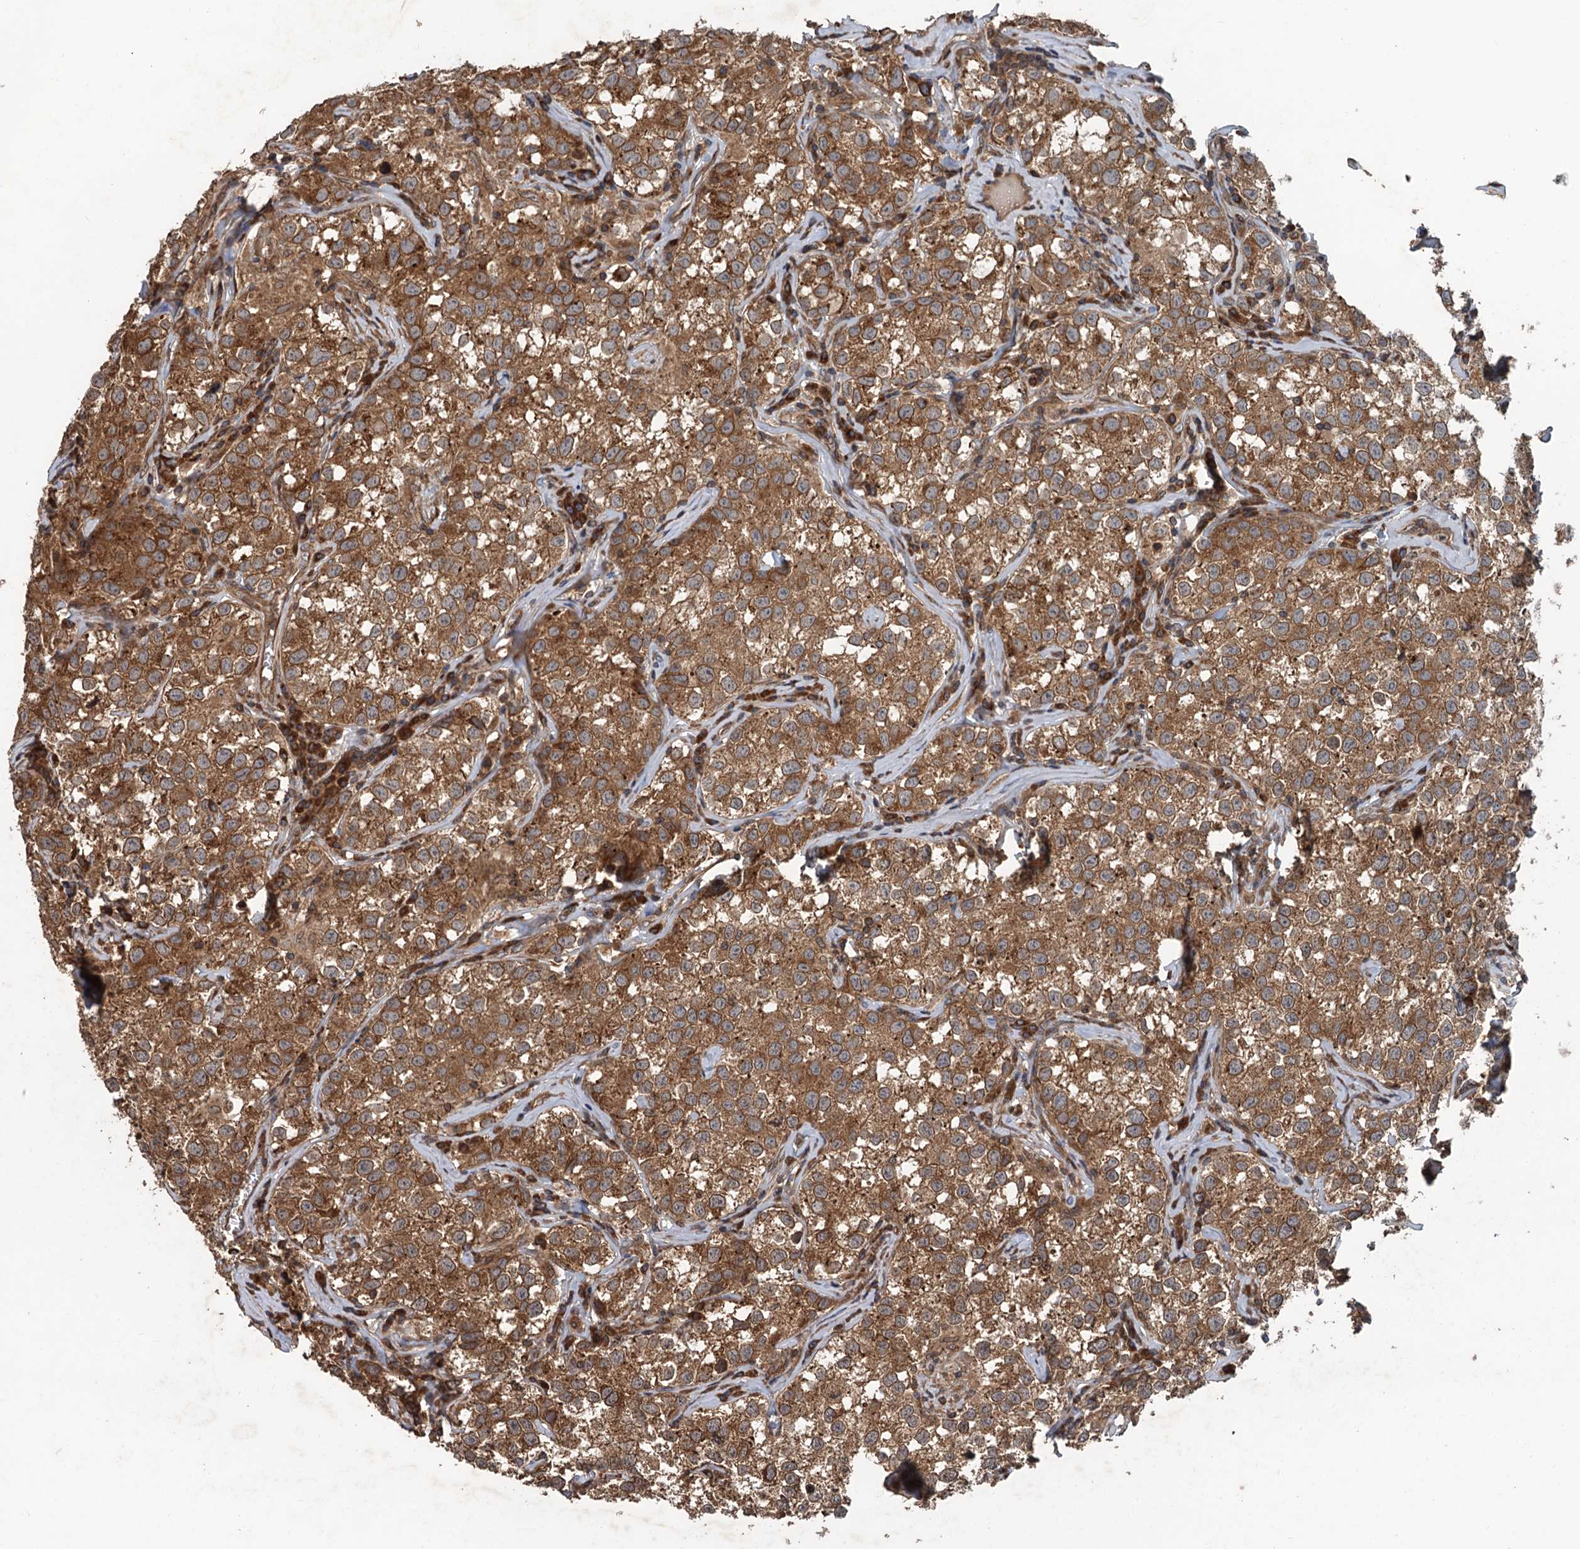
{"staining": {"intensity": "moderate", "quantity": ">75%", "location": "cytoplasmic/membranous"}, "tissue": "testis cancer", "cell_type": "Tumor cells", "image_type": "cancer", "snomed": [{"axis": "morphology", "description": "Seminoma, NOS"}, {"axis": "morphology", "description": "Carcinoma, Embryonal, NOS"}, {"axis": "topography", "description": "Testis"}], "caption": "The immunohistochemical stain shows moderate cytoplasmic/membranous staining in tumor cells of seminoma (testis) tissue. The staining was performed using DAB, with brown indicating positive protein expression. Nuclei are stained blue with hematoxylin.", "gene": "GLE1", "patient": {"sex": "male", "age": 43}}